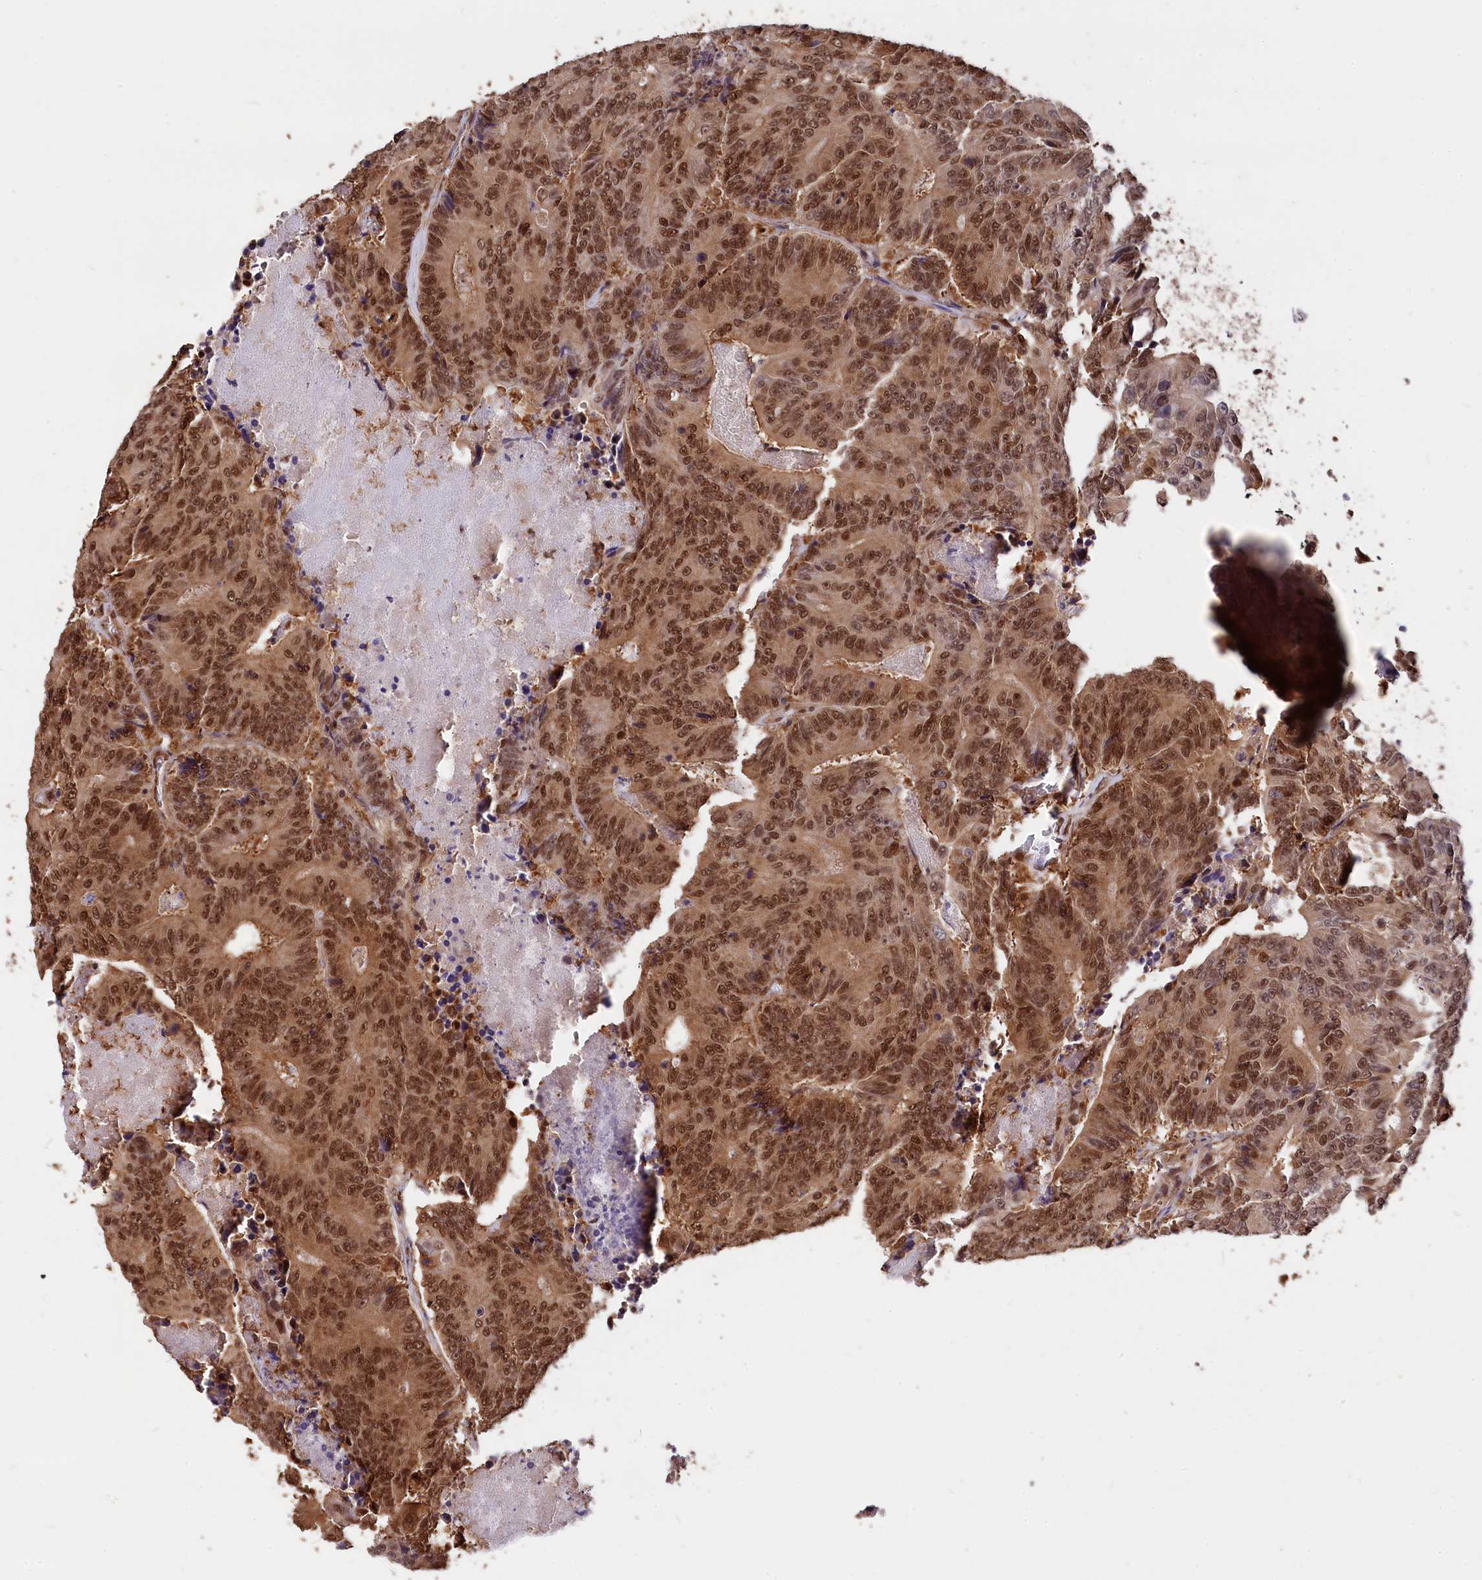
{"staining": {"intensity": "moderate", "quantity": ">75%", "location": "nuclear"}, "tissue": "colorectal cancer", "cell_type": "Tumor cells", "image_type": "cancer", "snomed": [{"axis": "morphology", "description": "Adenocarcinoma, NOS"}, {"axis": "topography", "description": "Colon"}], "caption": "Immunohistochemistry of adenocarcinoma (colorectal) exhibits medium levels of moderate nuclear expression in about >75% of tumor cells.", "gene": "ADRM1", "patient": {"sex": "male", "age": 83}}